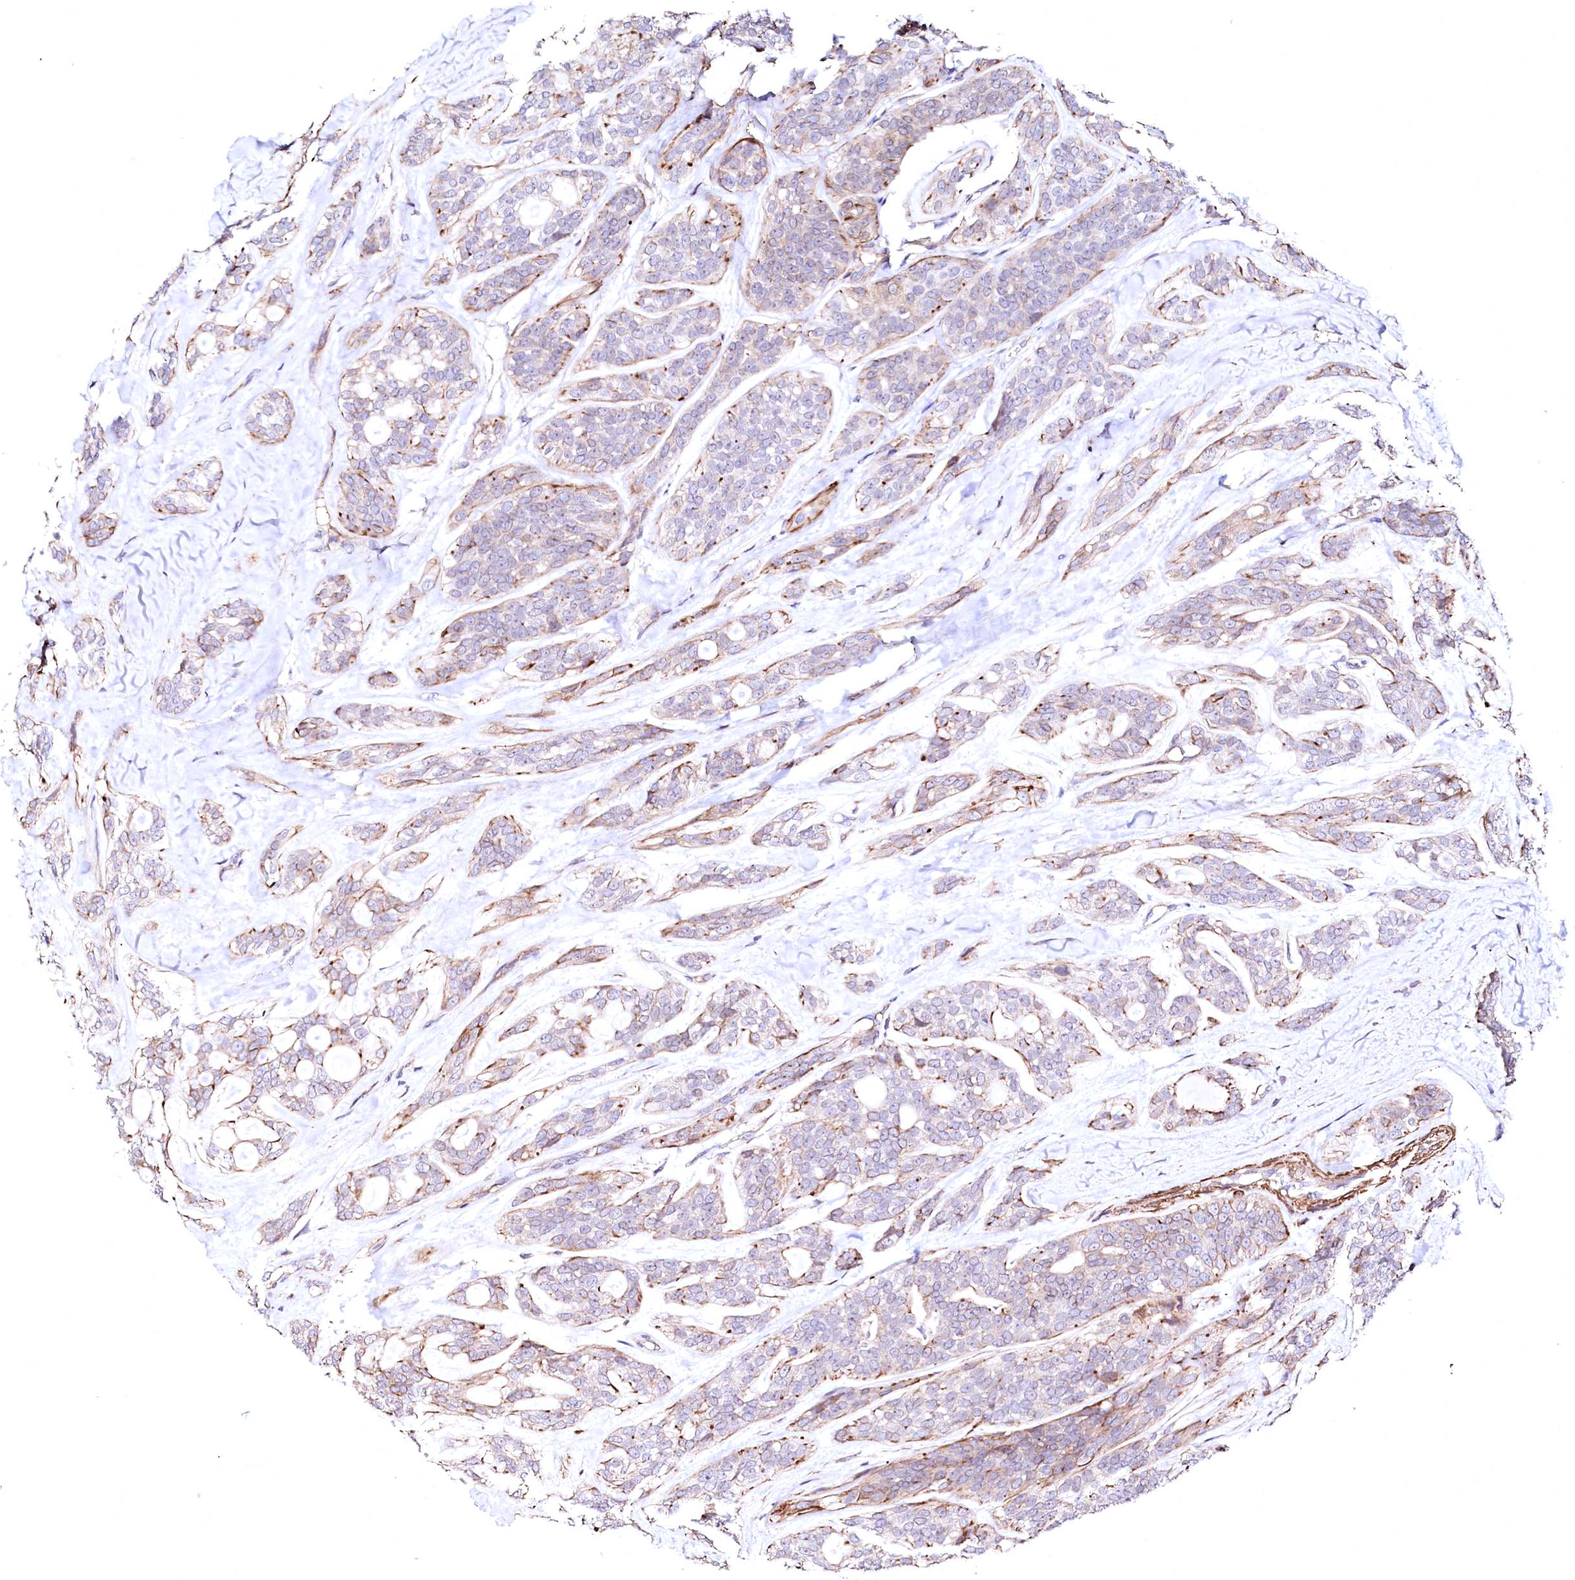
{"staining": {"intensity": "moderate", "quantity": "<25%", "location": "cytoplasmic/membranous"}, "tissue": "head and neck cancer", "cell_type": "Tumor cells", "image_type": "cancer", "snomed": [{"axis": "morphology", "description": "Adenocarcinoma, NOS"}, {"axis": "topography", "description": "Head-Neck"}], "caption": "Protein expression analysis of head and neck cancer (adenocarcinoma) displays moderate cytoplasmic/membranous staining in about <25% of tumor cells.", "gene": "GPR176", "patient": {"sex": "male", "age": 66}}